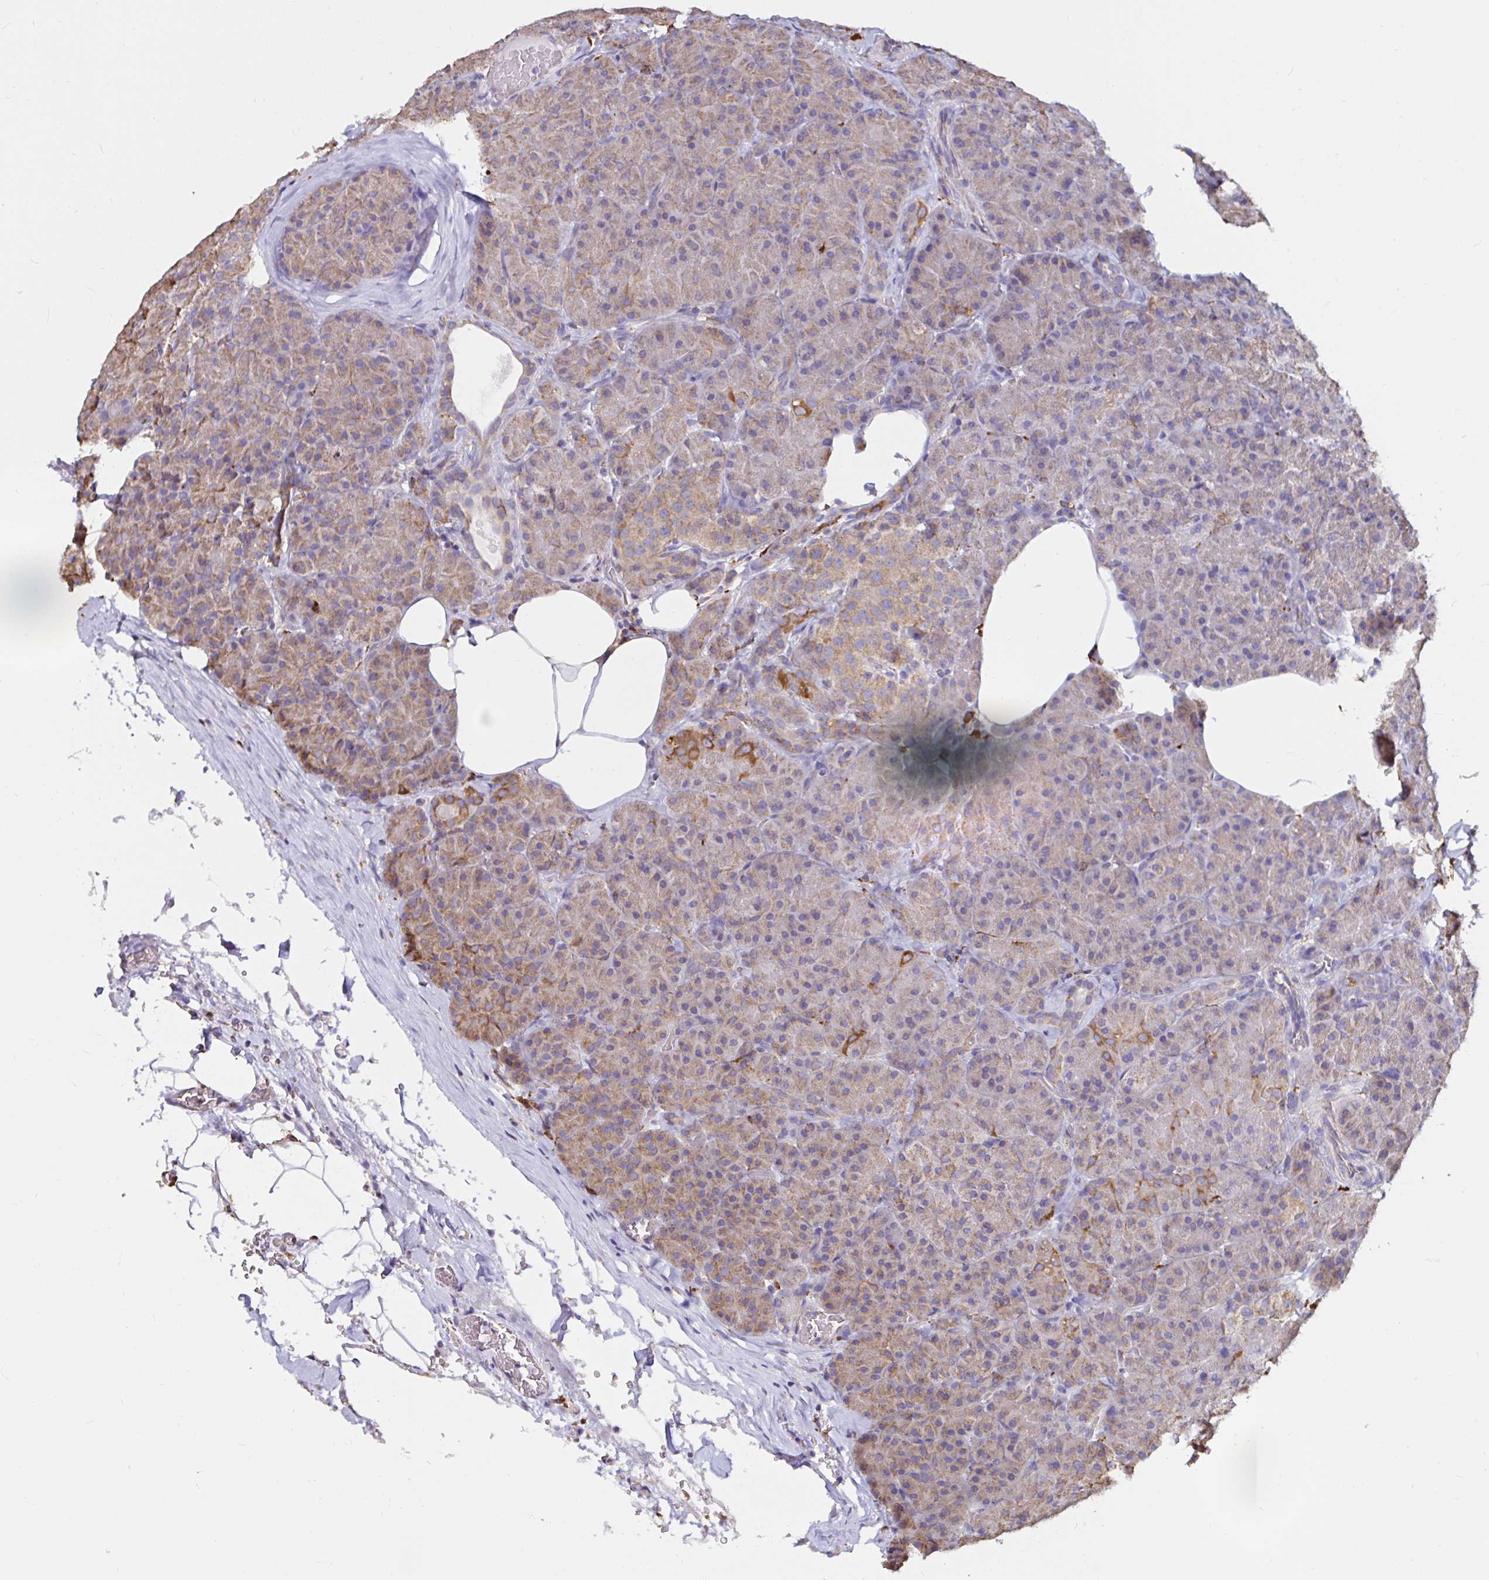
{"staining": {"intensity": "moderate", "quantity": "25%-75%", "location": "cytoplasmic/membranous"}, "tissue": "pancreas", "cell_type": "Exocrine glandular cells", "image_type": "normal", "snomed": [{"axis": "morphology", "description": "Normal tissue, NOS"}, {"axis": "topography", "description": "Pancreas"}], "caption": "Brown immunohistochemical staining in benign pancreas displays moderate cytoplasmic/membranous expression in approximately 25%-75% of exocrine glandular cells.", "gene": "MSR1", "patient": {"sex": "male", "age": 57}}